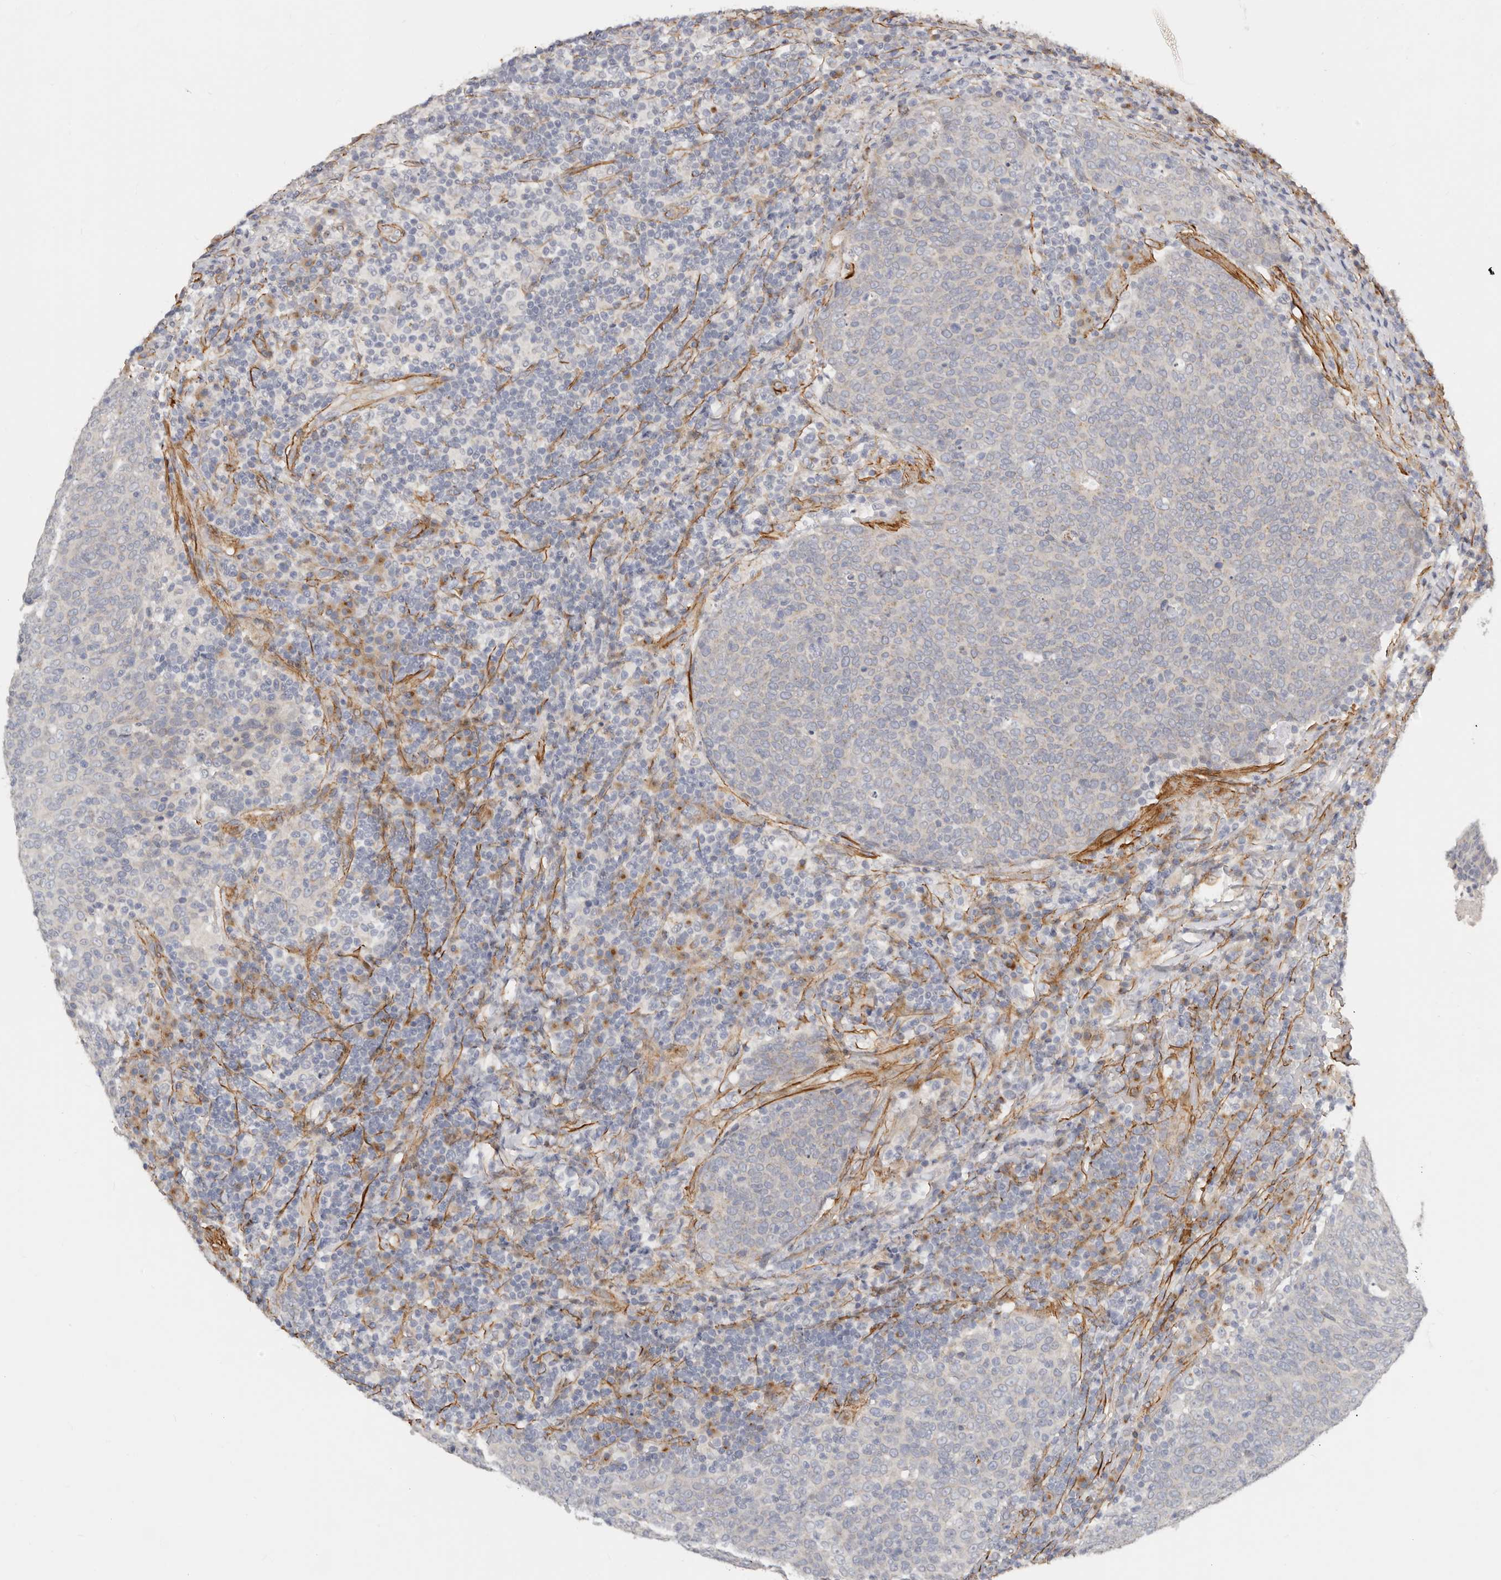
{"staining": {"intensity": "negative", "quantity": "none", "location": "none"}, "tissue": "head and neck cancer", "cell_type": "Tumor cells", "image_type": "cancer", "snomed": [{"axis": "morphology", "description": "Squamous cell carcinoma, NOS"}, {"axis": "morphology", "description": "Squamous cell carcinoma, metastatic, NOS"}, {"axis": "topography", "description": "Lymph node"}, {"axis": "topography", "description": "Head-Neck"}], "caption": "A histopathology image of human head and neck cancer (metastatic squamous cell carcinoma) is negative for staining in tumor cells.", "gene": "RABAC1", "patient": {"sex": "male", "age": 62}}